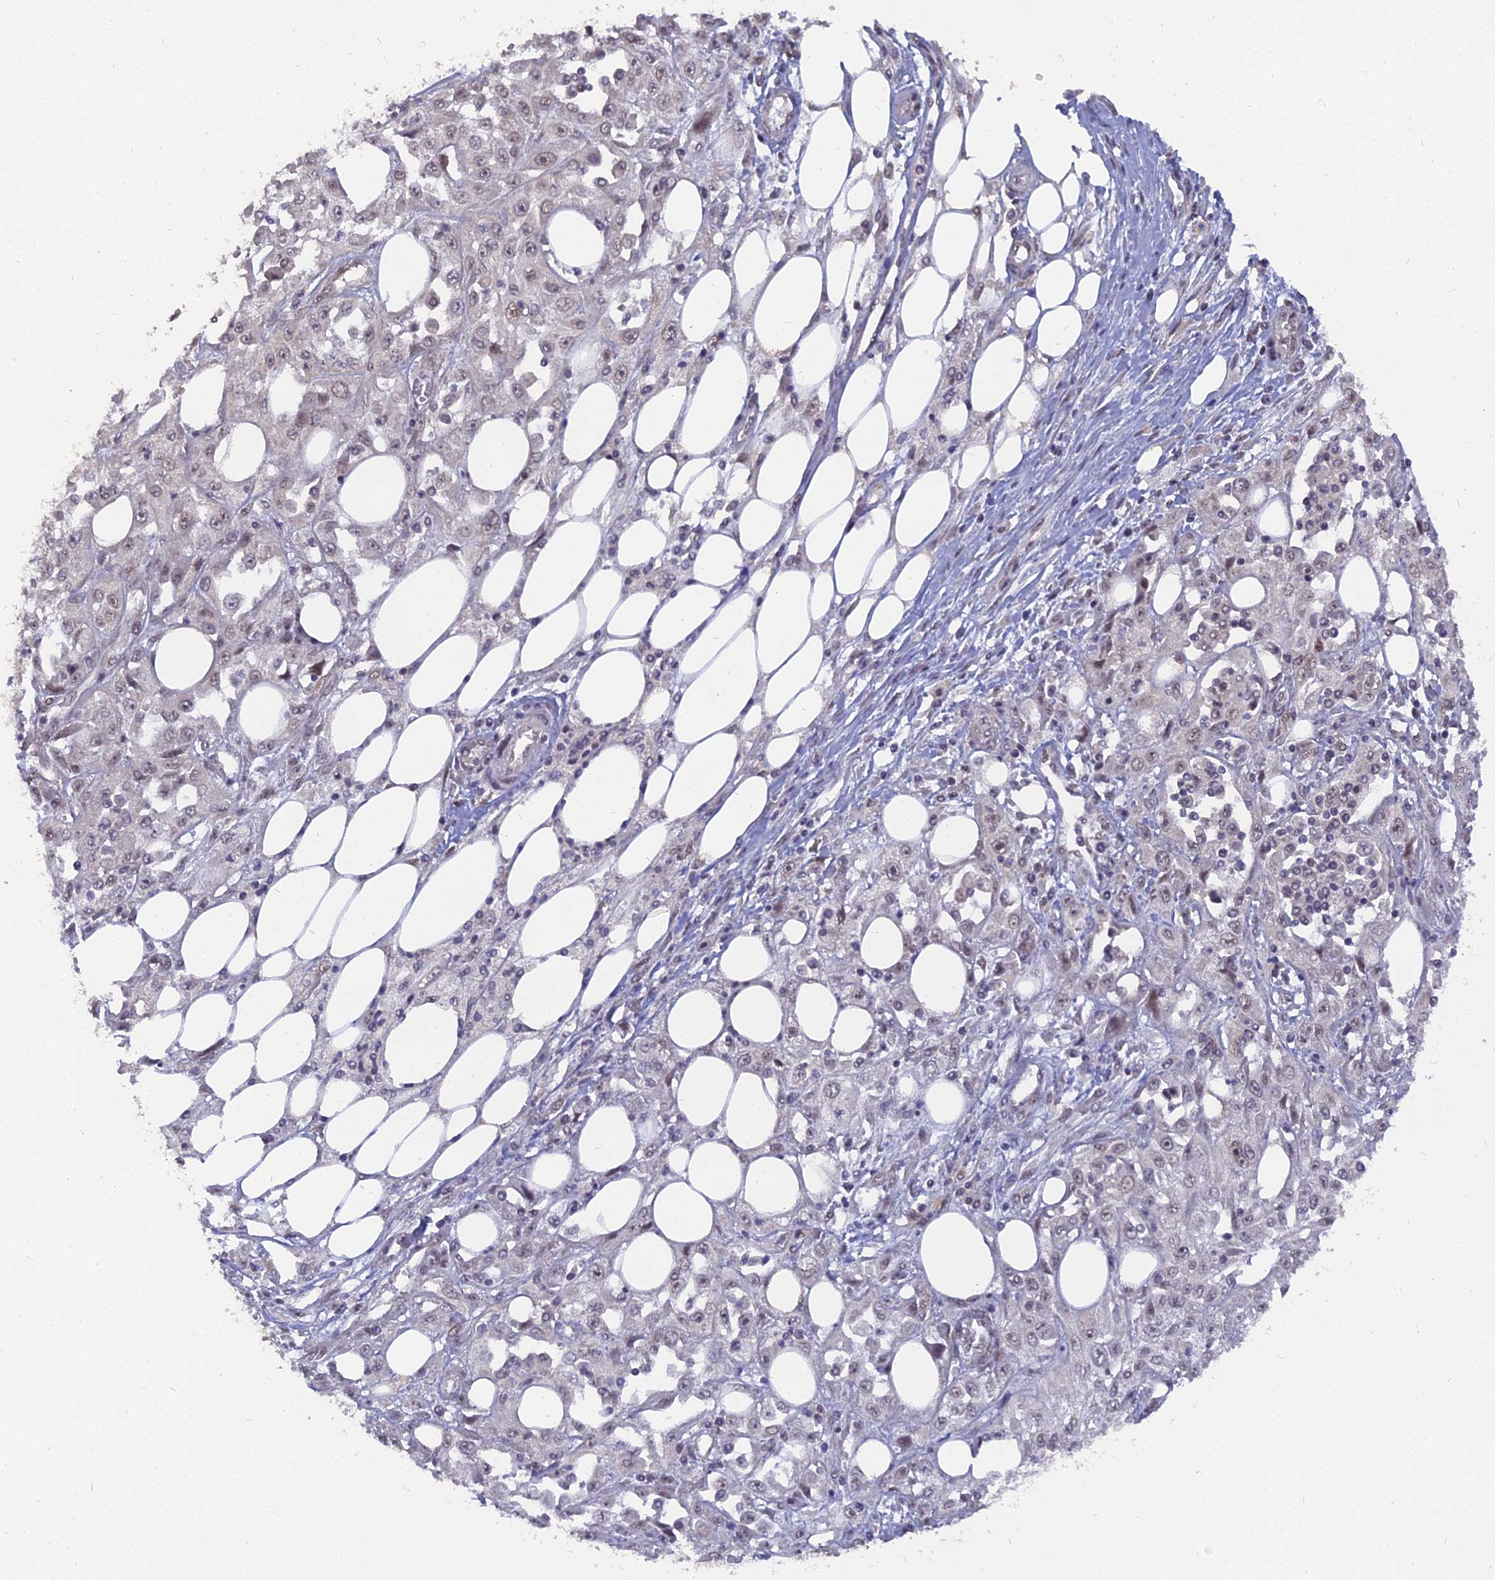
{"staining": {"intensity": "weak", "quantity": "25%-75%", "location": "nuclear"}, "tissue": "skin cancer", "cell_type": "Tumor cells", "image_type": "cancer", "snomed": [{"axis": "morphology", "description": "Squamous cell carcinoma, NOS"}, {"axis": "morphology", "description": "Squamous cell carcinoma, metastatic, NOS"}, {"axis": "topography", "description": "Skin"}, {"axis": "topography", "description": "Lymph node"}], "caption": "This is a micrograph of IHC staining of metastatic squamous cell carcinoma (skin), which shows weak positivity in the nuclear of tumor cells.", "gene": "NR1H3", "patient": {"sex": "male", "age": 75}}